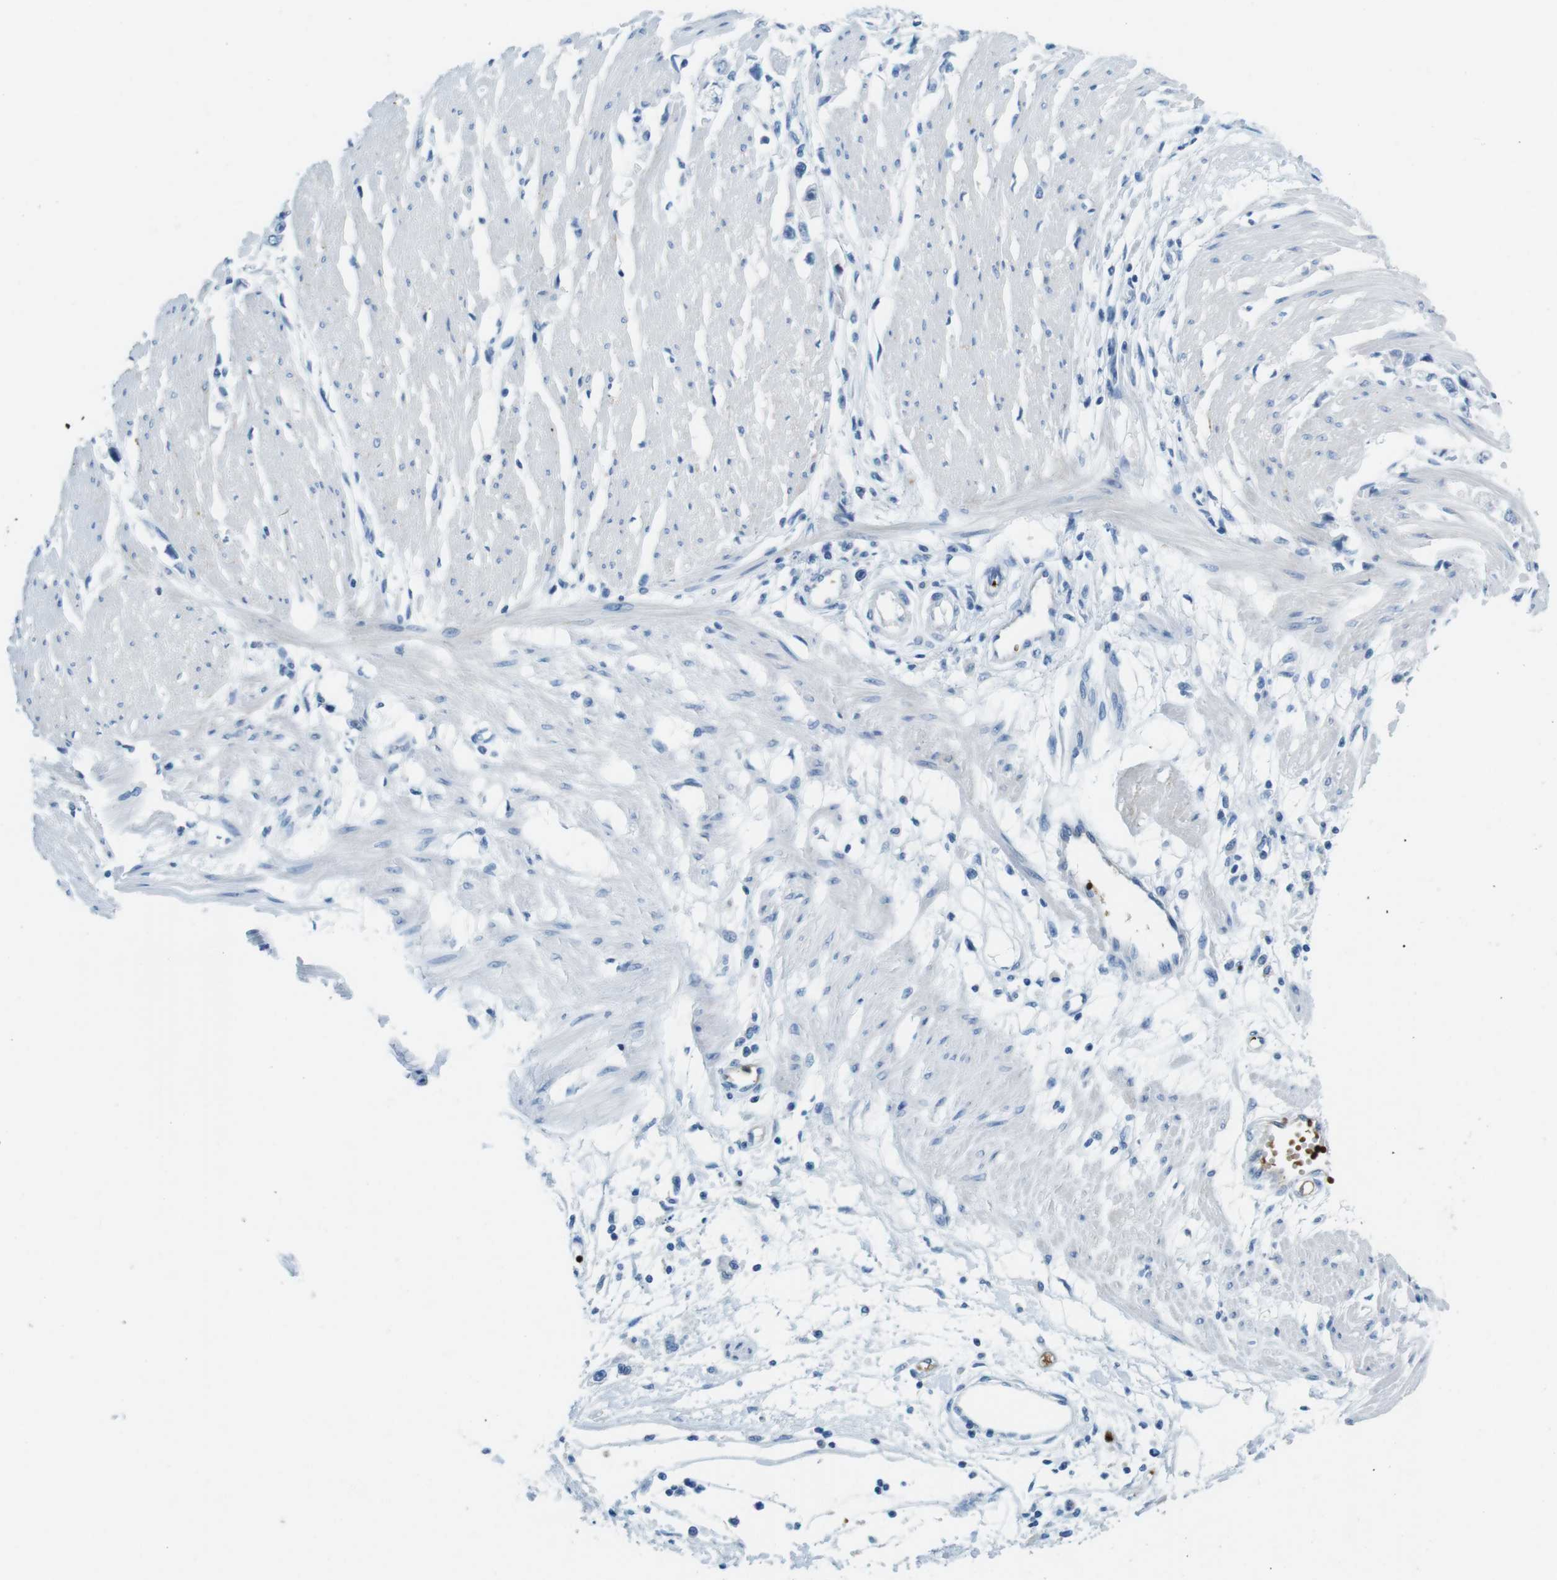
{"staining": {"intensity": "negative", "quantity": "none", "location": "none"}, "tissue": "stomach cancer", "cell_type": "Tumor cells", "image_type": "cancer", "snomed": [{"axis": "morphology", "description": "Adenocarcinoma, NOS"}, {"axis": "topography", "description": "Stomach"}], "caption": "A high-resolution image shows immunohistochemistry (IHC) staining of stomach cancer (adenocarcinoma), which shows no significant expression in tumor cells.", "gene": "TFAP2C", "patient": {"sex": "female", "age": 59}}